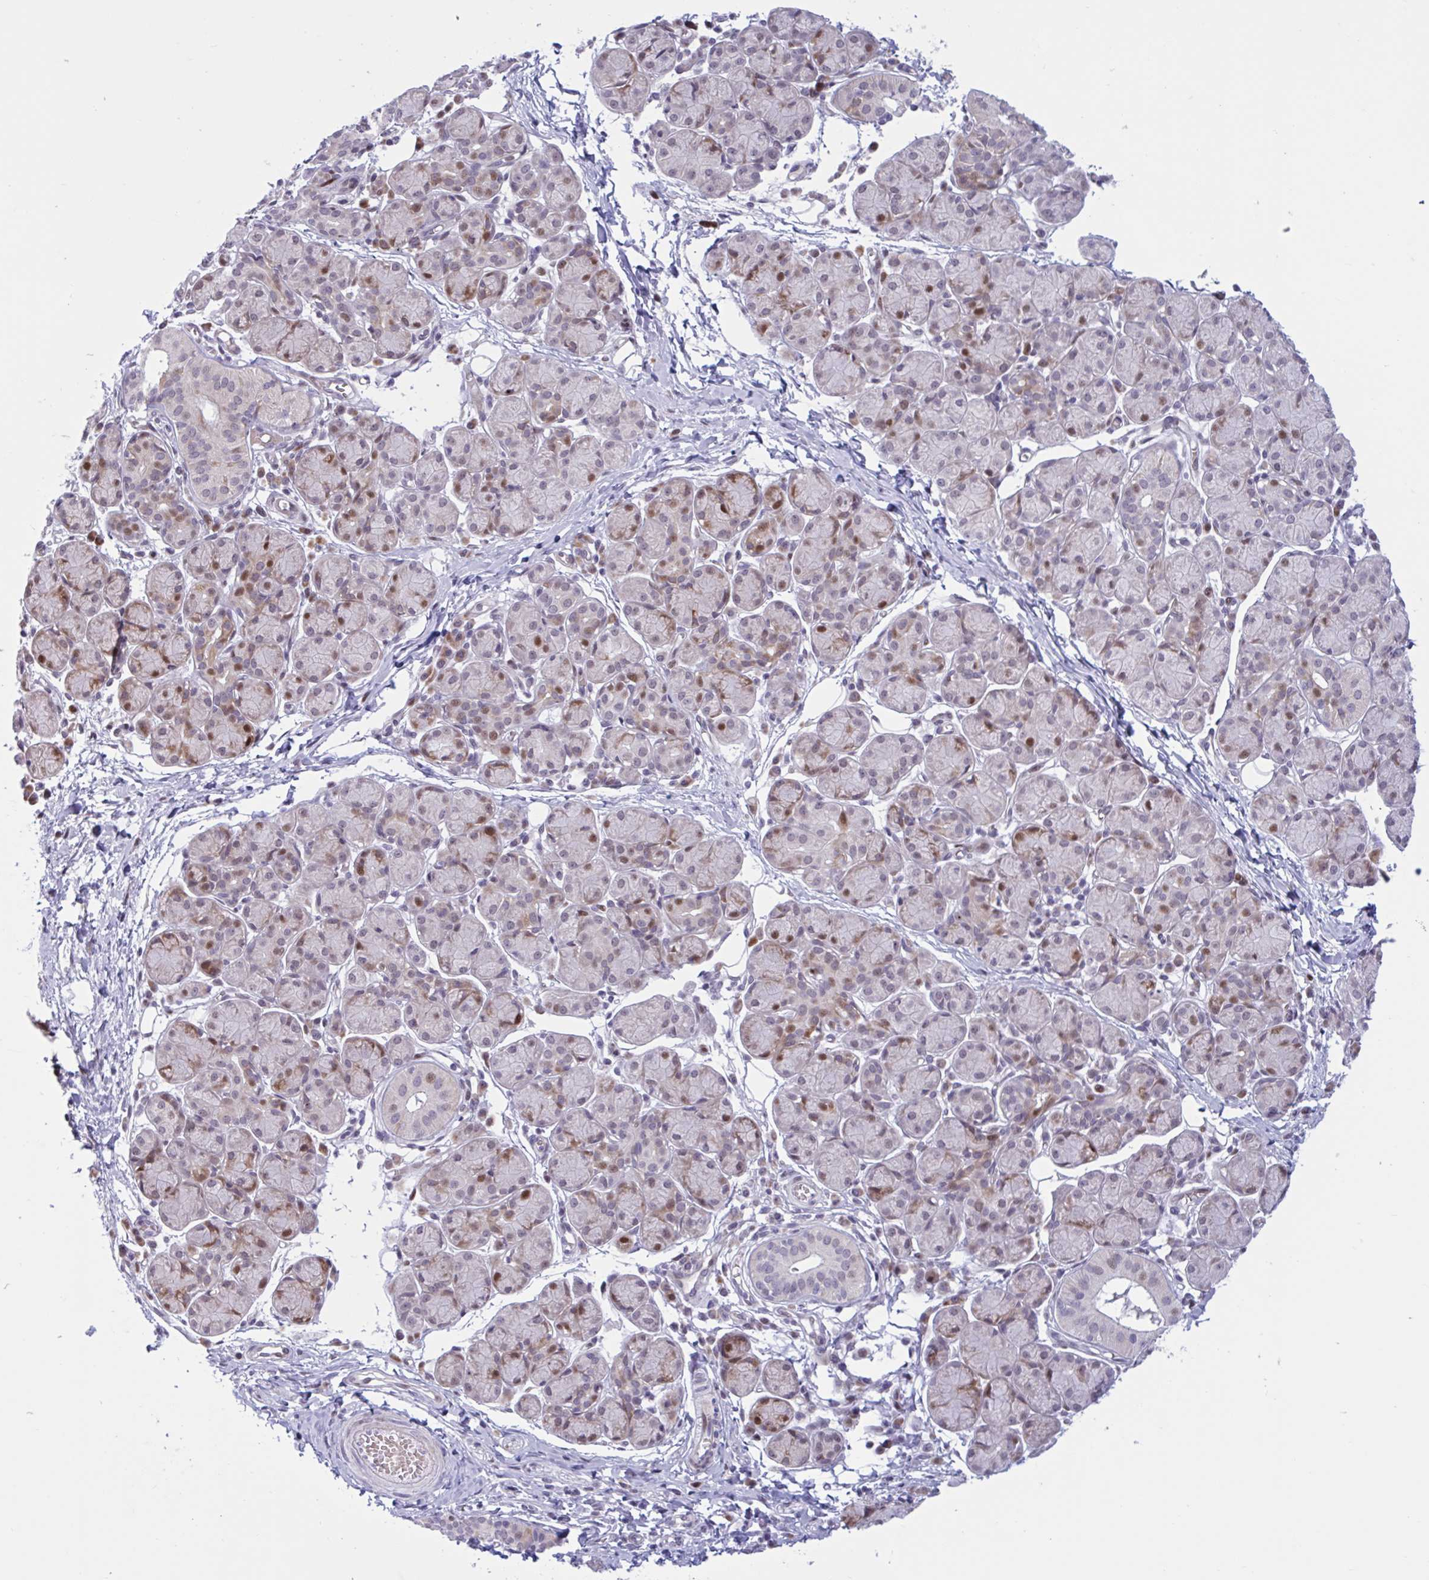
{"staining": {"intensity": "moderate", "quantity": "25%-75%", "location": "cytoplasmic/membranous,nuclear"}, "tissue": "salivary gland", "cell_type": "Glandular cells", "image_type": "normal", "snomed": [{"axis": "morphology", "description": "Normal tissue, NOS"}, {"axis": "morphology", "description": "Inflammation, NOS"}, {"axis": "topography", "description": "Lymph node"}, {"axis": "topography", "description": "Salivary gland"}], "caption": "High-power microscopy captured an IHC photomicrograph of unremarkable salivary gland, revealing moderate cytoplasmic/membranous,nuclear expression in approximately 25%-75% of glandular cells.", "gene": "RBL1", "patient": {"sex": "male", "age": 3}}